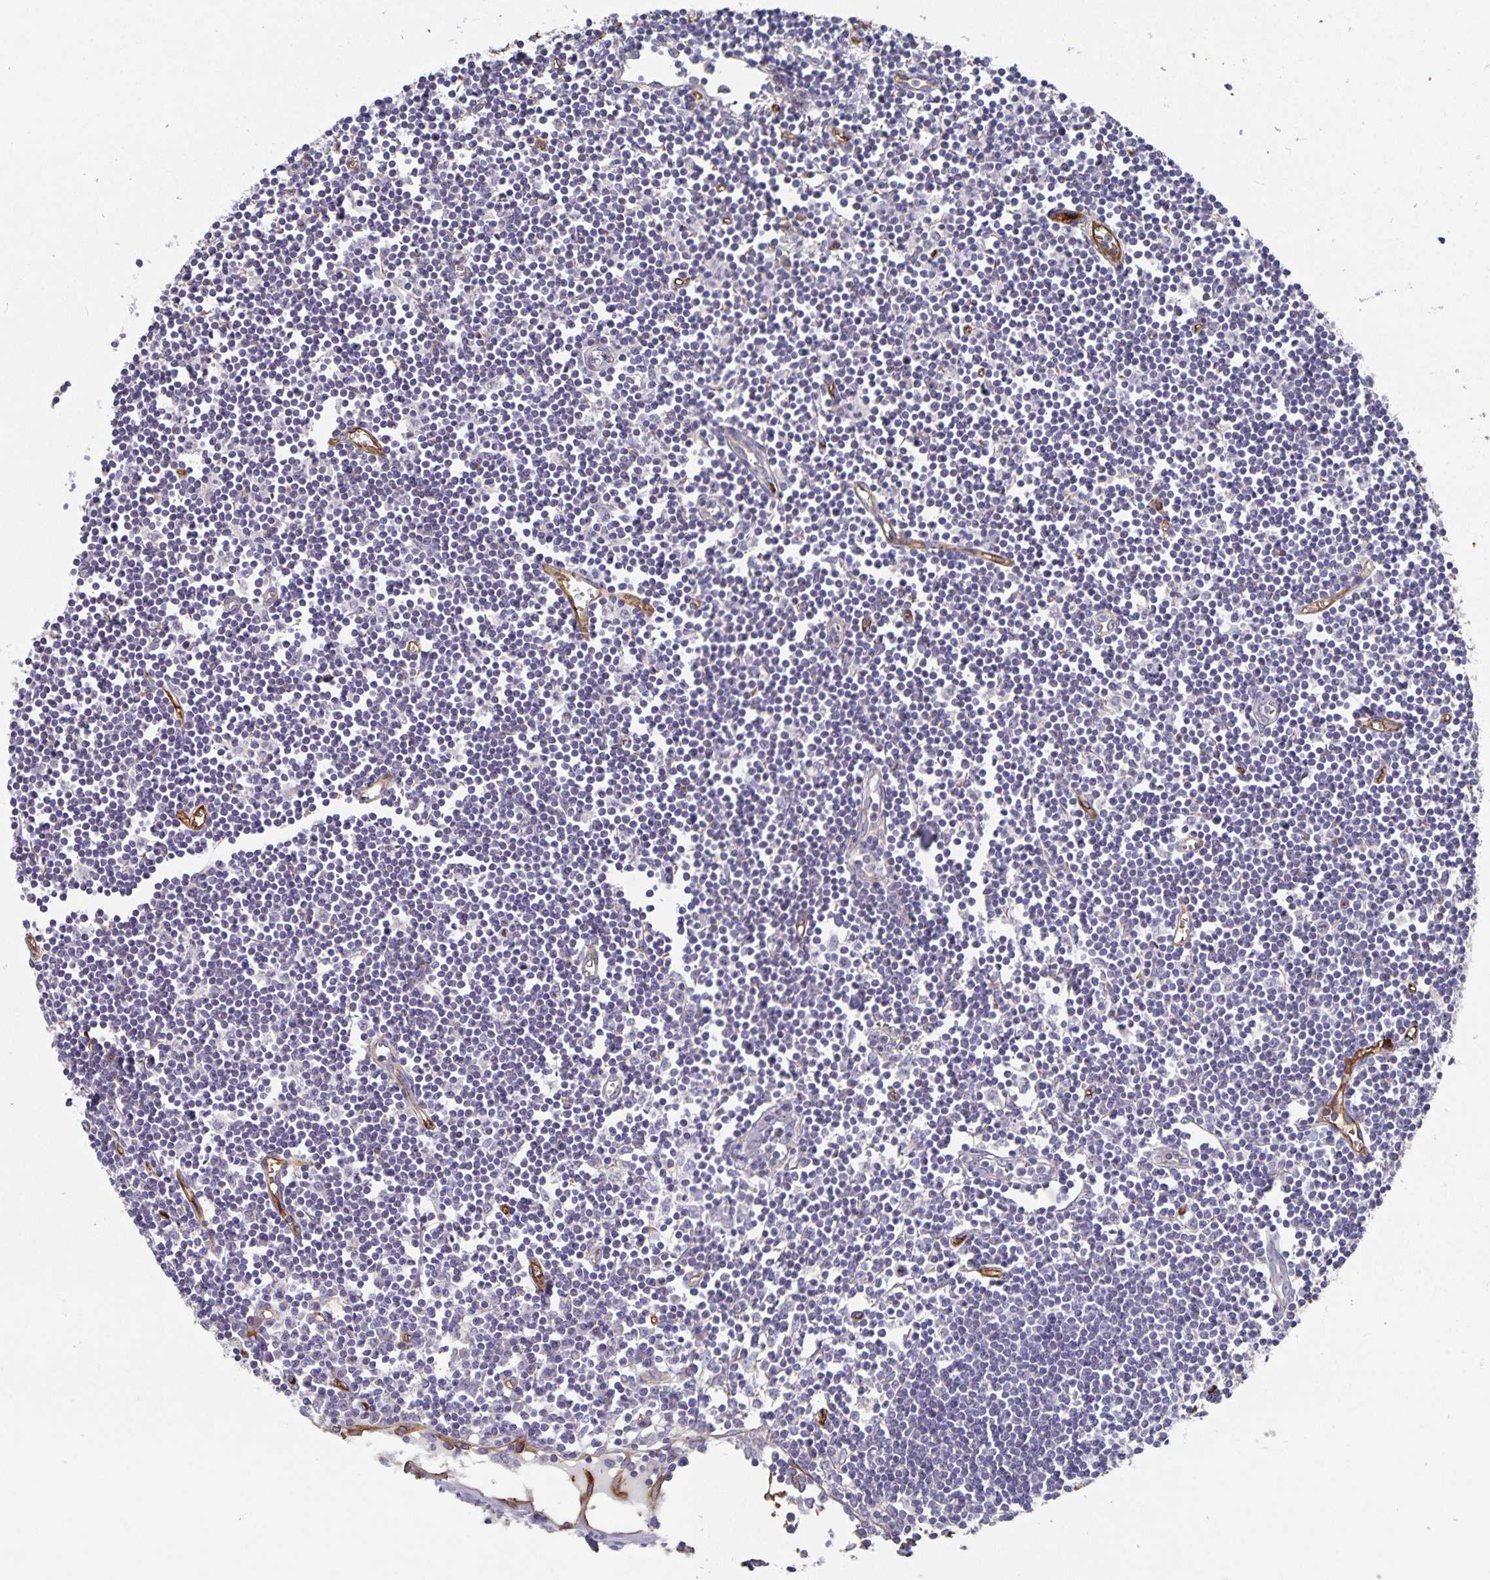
{"staining": {"intensity": "negative", "quantity": "none", "location": "none"}, "tissue": "lymph node", "cell_type": "Germinal center cells", "image_type": "normal", "snomed": [{"axis": "morphology", "description": "Normal tissue, NOS"}, {"axis": "topography", "description": "Lymph node"}], "caption": "IHC photomicrograph of benign lymph node stained for a protein (brown), which displays no positivity in germinal center cells.", "gene": "PODXL", "patient": {"sex": "female", "age": 65}}